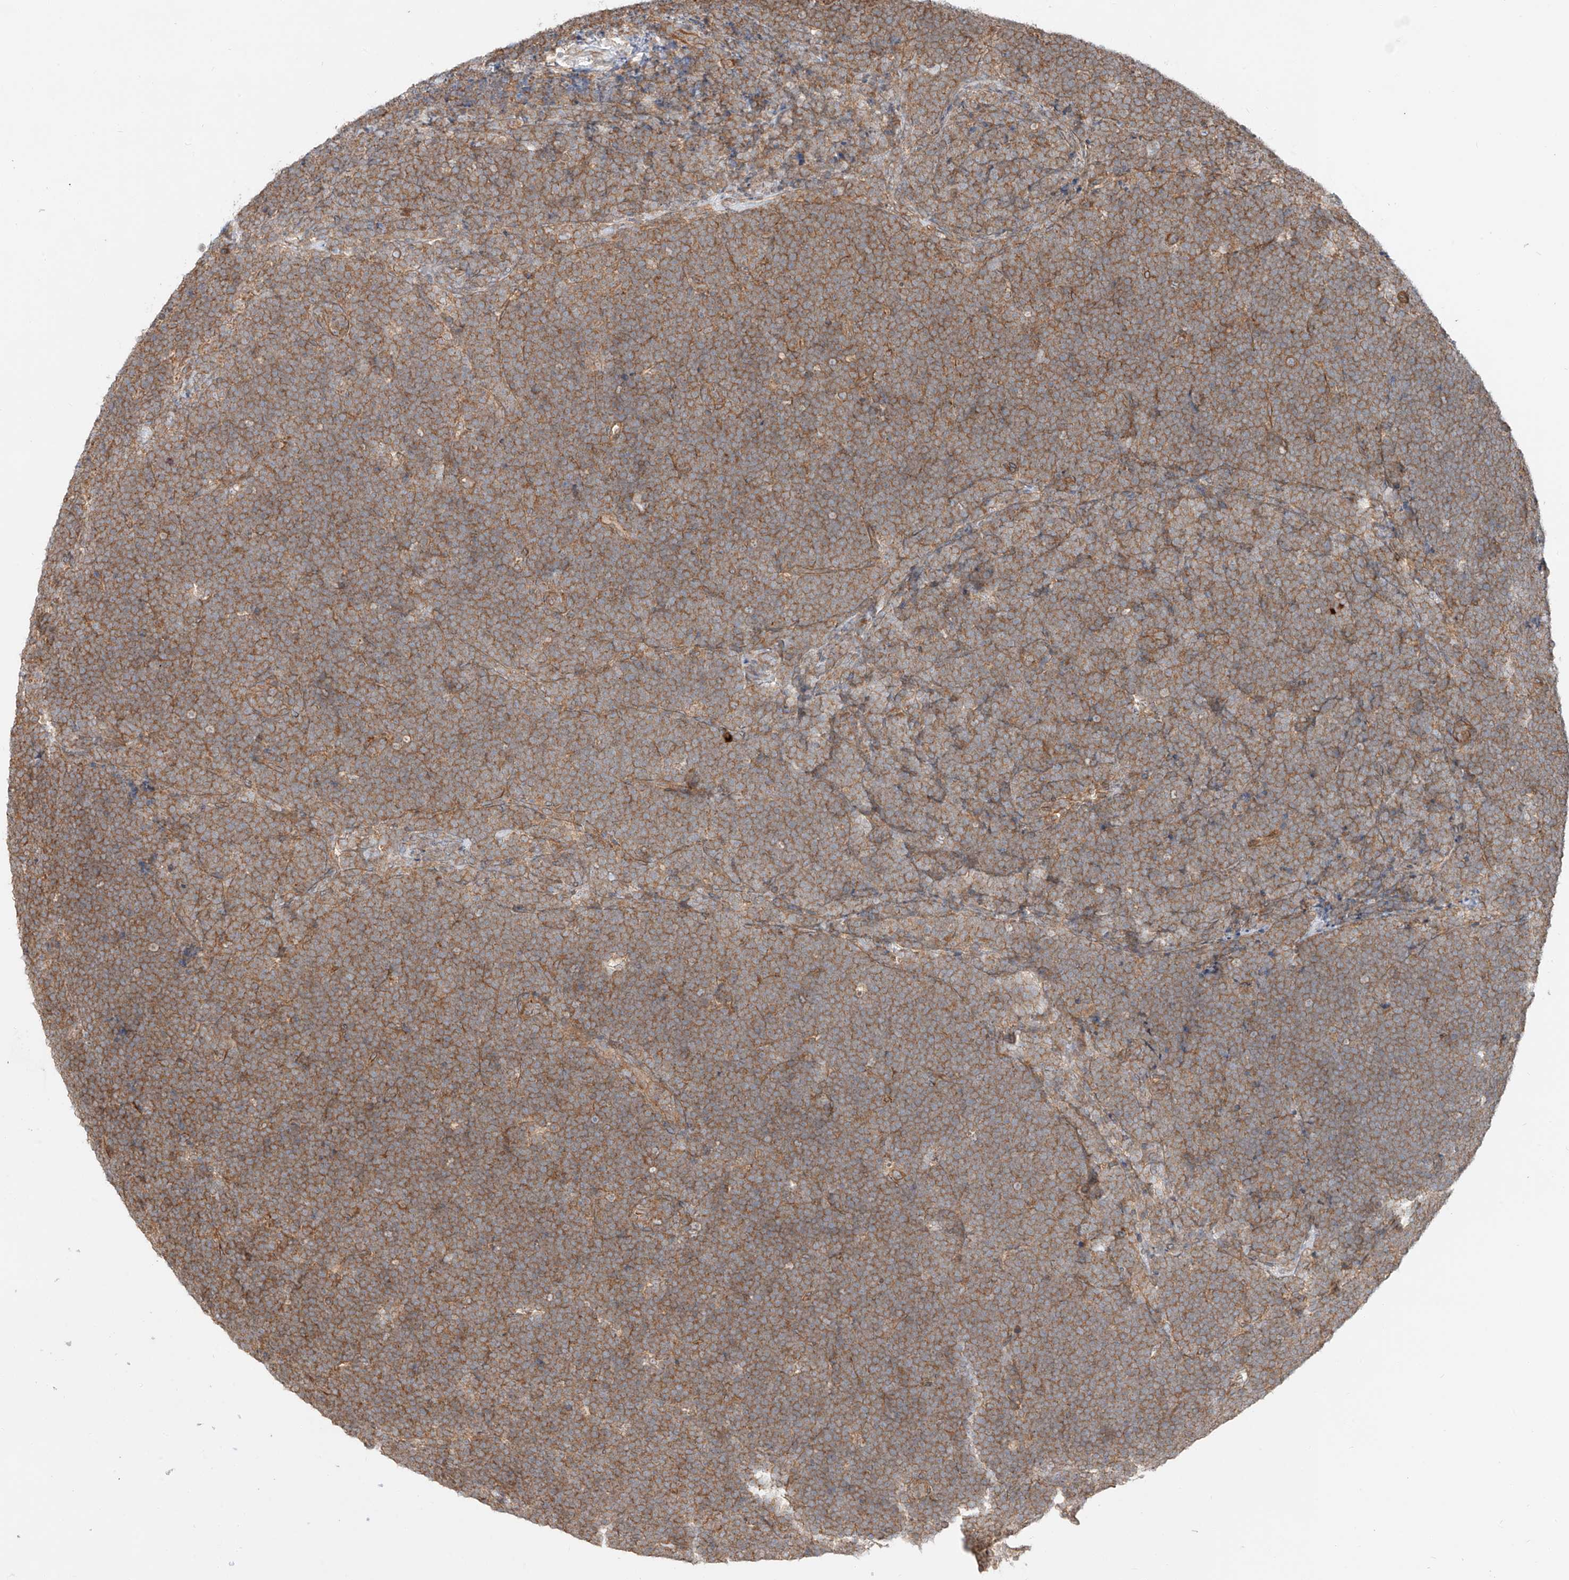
{"staining": {"intensity": "moderate", "quantity": ">75%", "location": "cytoplasmic/membranous"}, "tissue": "lymphoma", "cell_type": "Tumor cells", "image_type": "cancer", "snomed": [{"axis": "morphology", "description": "Malignant lymphoma, non-Hodgkin's type, High grade"}, {"axis": "topography", "description": "Lymph node"}], "caption": "Protein expression by immunohistochemistry (IHC) exhibits moderate cytoplasmic/membranous positivity in approximately >75% of tumor cells in malignant lymphoma, non-Hodgkin's type (high-grade).", "gene": "CEP162", "patient": {"sex": "male", "age": 13}}